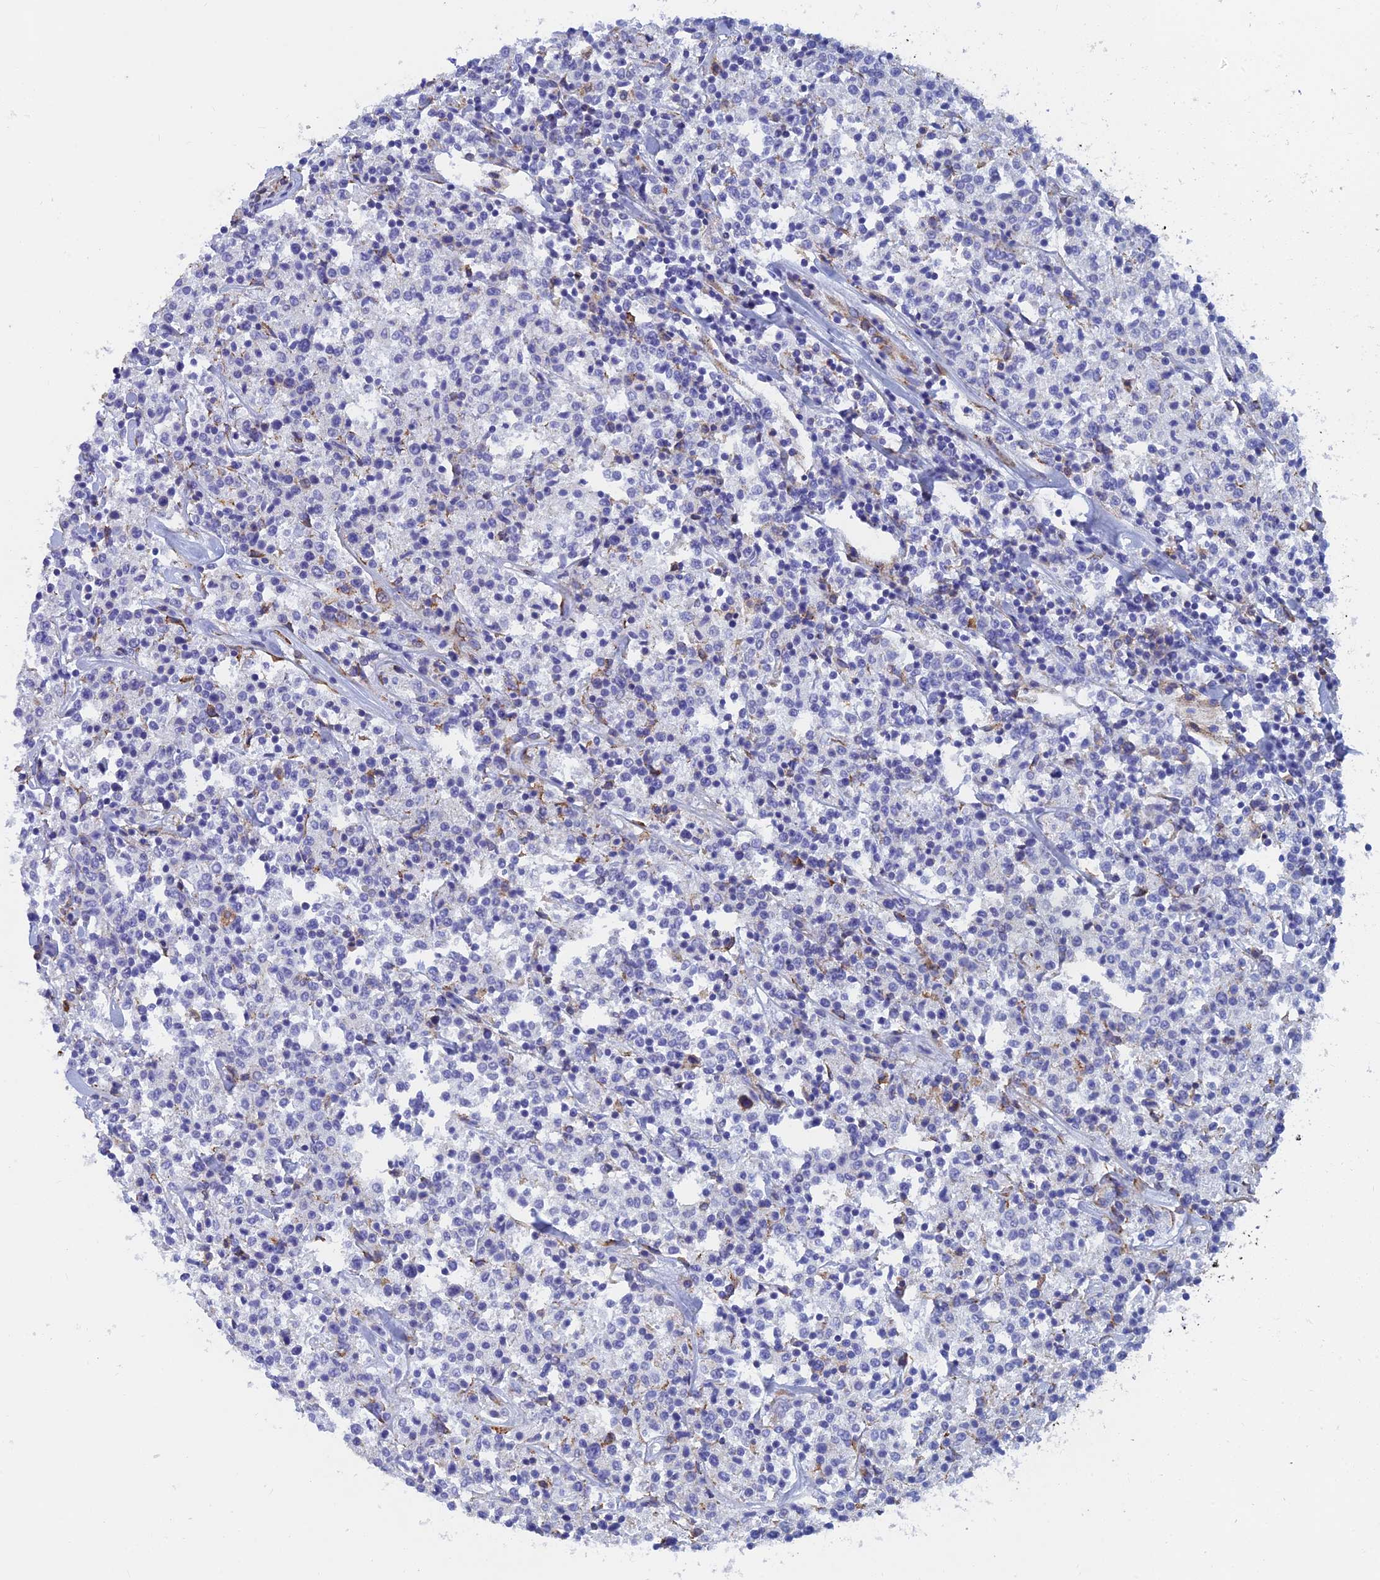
{"staining": {"intensity": "negative", "quantity": "none", "location": "none"}, "tissue": "lymphoma", "cell_type": "Tumor cells", "image_type": "cancer", "snomed": [{"axis": "morphology", "description": "Malignant lymphoma, non-Hodgkin's type, Low grade"}, {"axis": "topography", "description": "Small intestine"}], "caption": "The immunohistochemistry (IHC) histopathology image has no significant staining in tumor cells of lymphoma tissue.", "gene": "WDR35", "patient": {"sex": "female", "age": 59}}